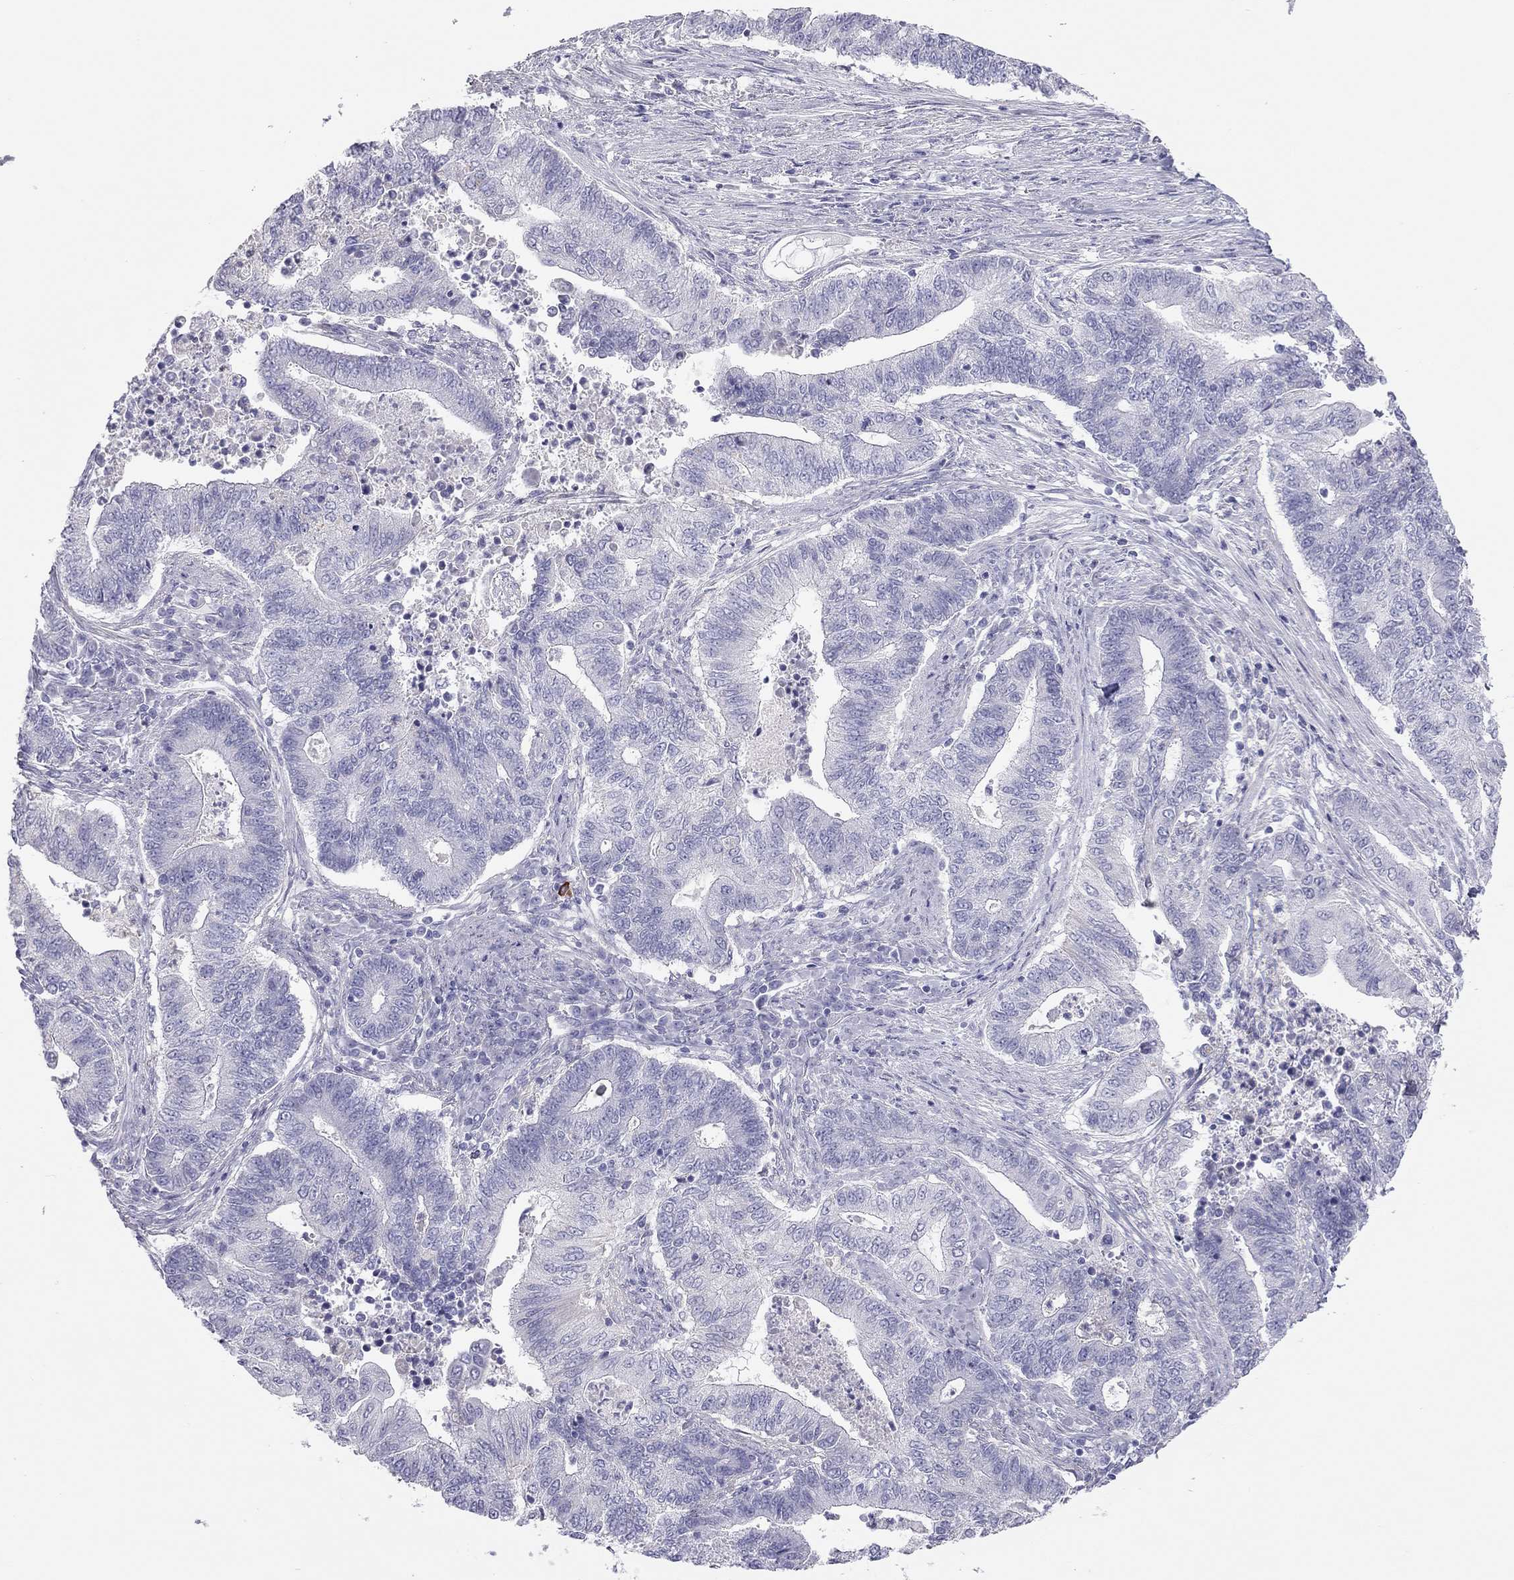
{"staining": {"intensity": "negative", "quantity": "none", "location": "none"}, "tissue": "endometrial cancer", "cell_type": "Tumor cells", "image_type": "cancer", "snomed": [{"axis": "morphology", "description": "Adenocarcinoma, NOS"}, {"axis": "topography", "description": "Uterus"}, {"axis": "topography", "description": "Endometrium"}], "caption": "This is an IHC image of endometrial adenocarcinoma. There is no positivity in tumor cells.", "gene": "SPATA12", "patient": {"sex": "female", "age": 54}}